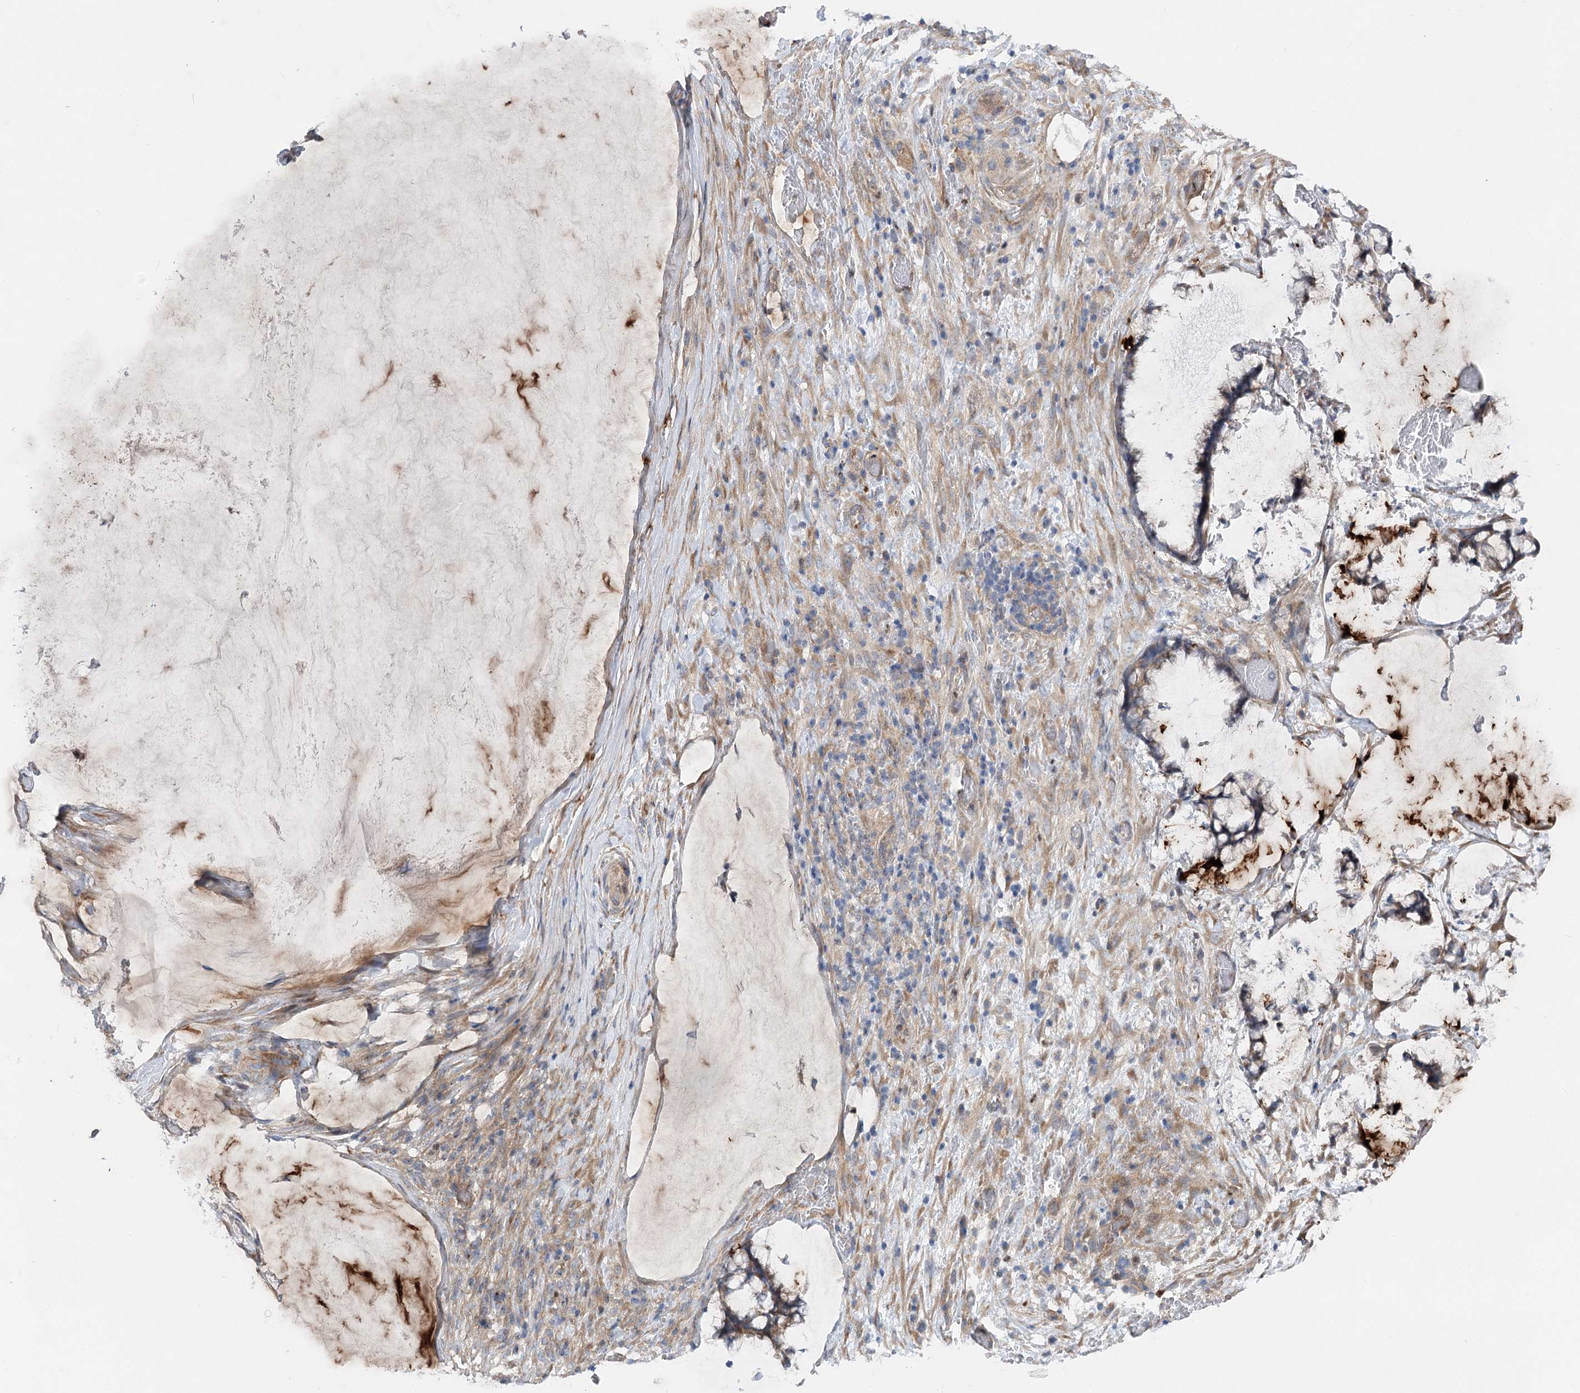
{"staining": {"intensity": "weak", "quantity": ">75%", "location": "cytoplasmic/membranous"}, "tissue": "ovarian cancer", "cell_type": "Tumor cells", "image_type": "cancer", "snomed": [{"axis": "morphology", "description": "Cystadenocarcinoma, mucinous, NOS"}, {"axis": "topography", "description": "Ovary"}], "caption": "Ovarian mucinous cystadenocarcinoma stained with DAB IHC displays low levels of weak cytoplasmic/membranous staining in about >75% of tumor cells. The staining was performed using DAB (3,3'-diaminobenzidine) to visualize the protein expression in brown, while the nuclei were stained in blue with hematoxylin (Magnification: 20x).", "gene": "SCN11A", "patient": {"sex": "female", "age": 42}}